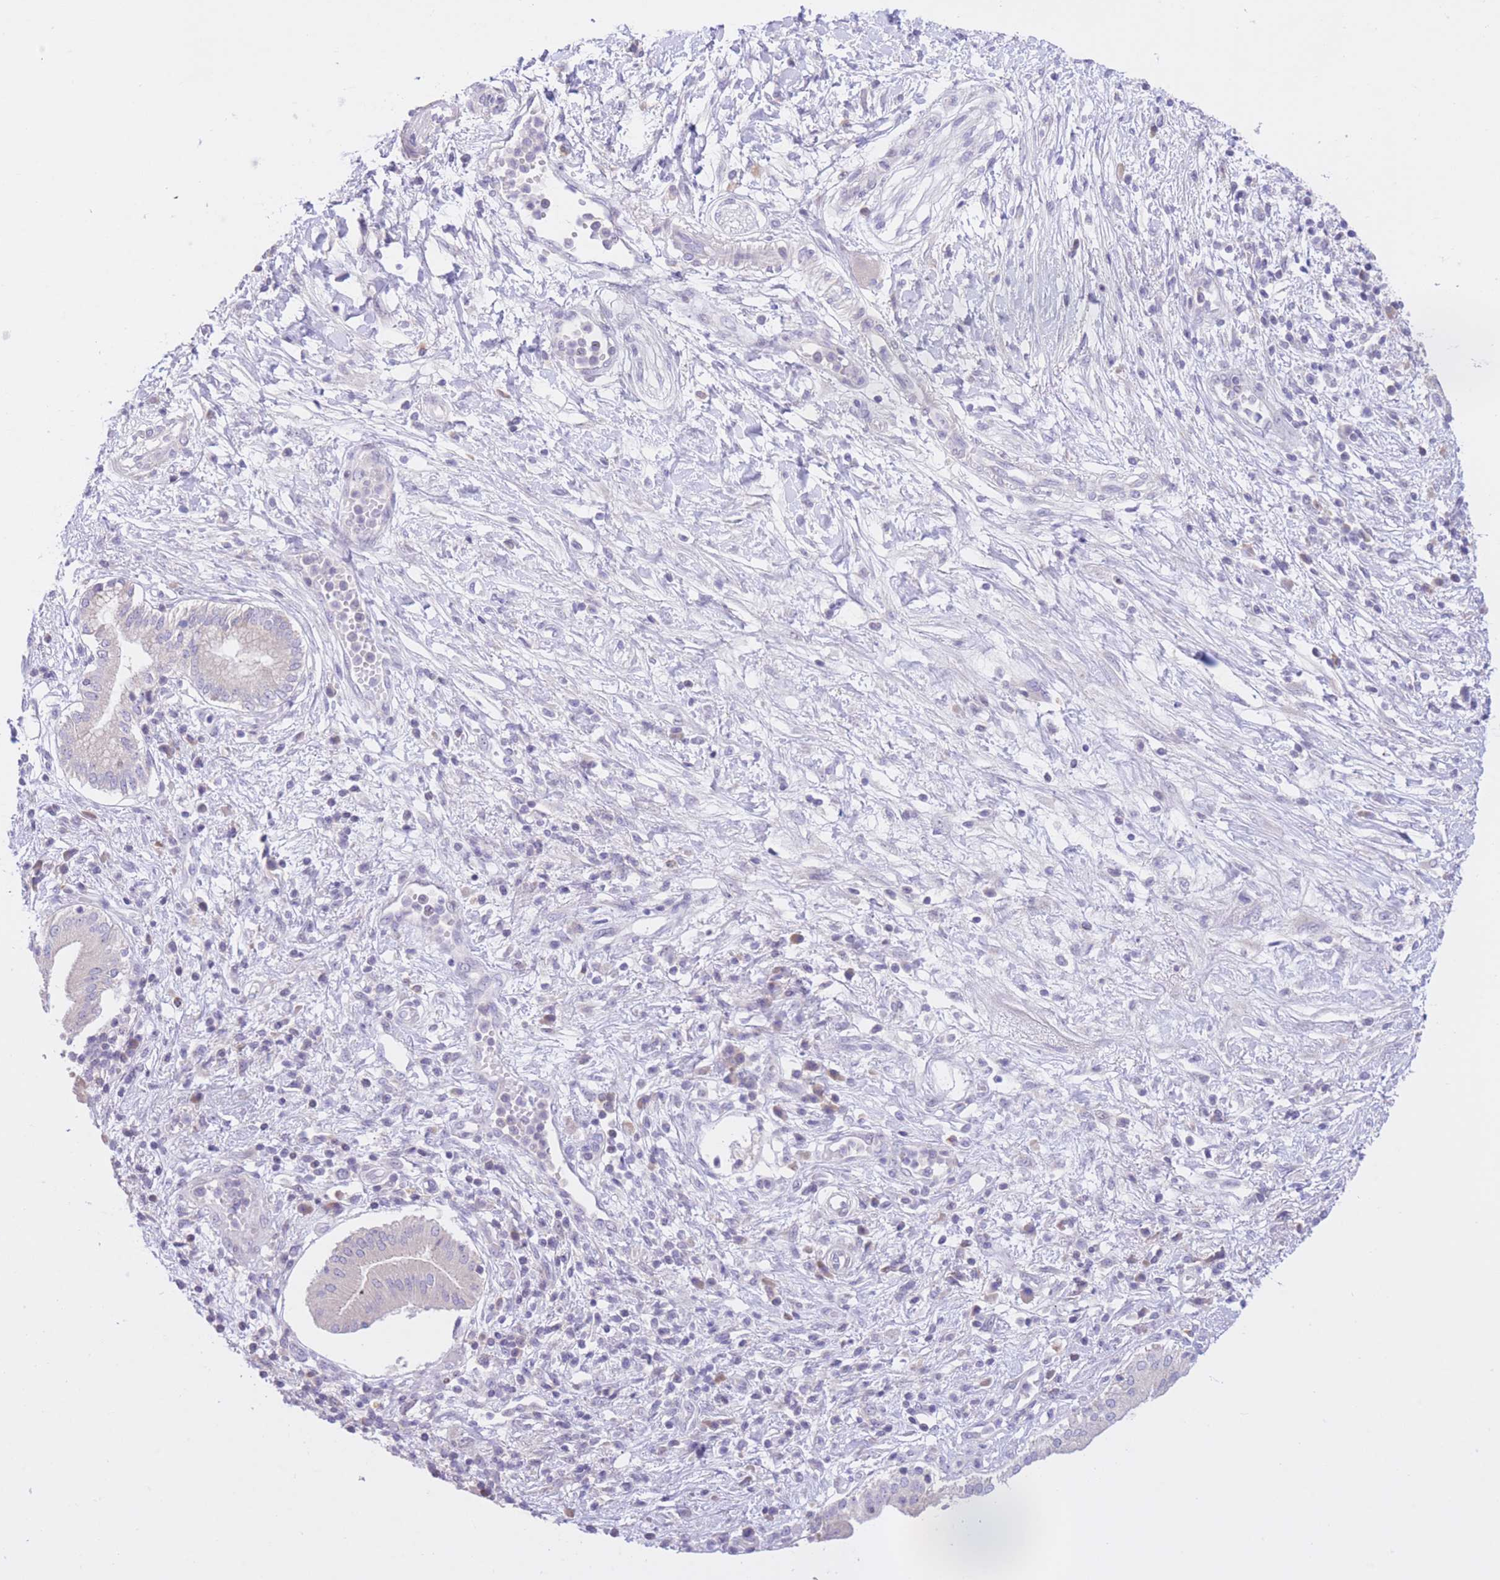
{"staining": {"intensity": "negative", "quantity": "none", "location": "none"}, "tissue": "pancreatic cancer", "cell_type": "Tumor cells", "image_type": "cancer", "snomed": [{"axis": "morphology", "description": "Adenocarcinoma, NOS"}, {"axis": "topography", "description": "Pancreas"}], "caption": "Protein analysis of adenocarcinoma (pancreatic) reveals no significant expression in tumor cells.", "gene": "RPL39L", "patient": {"sex": "male", "age": 68}}